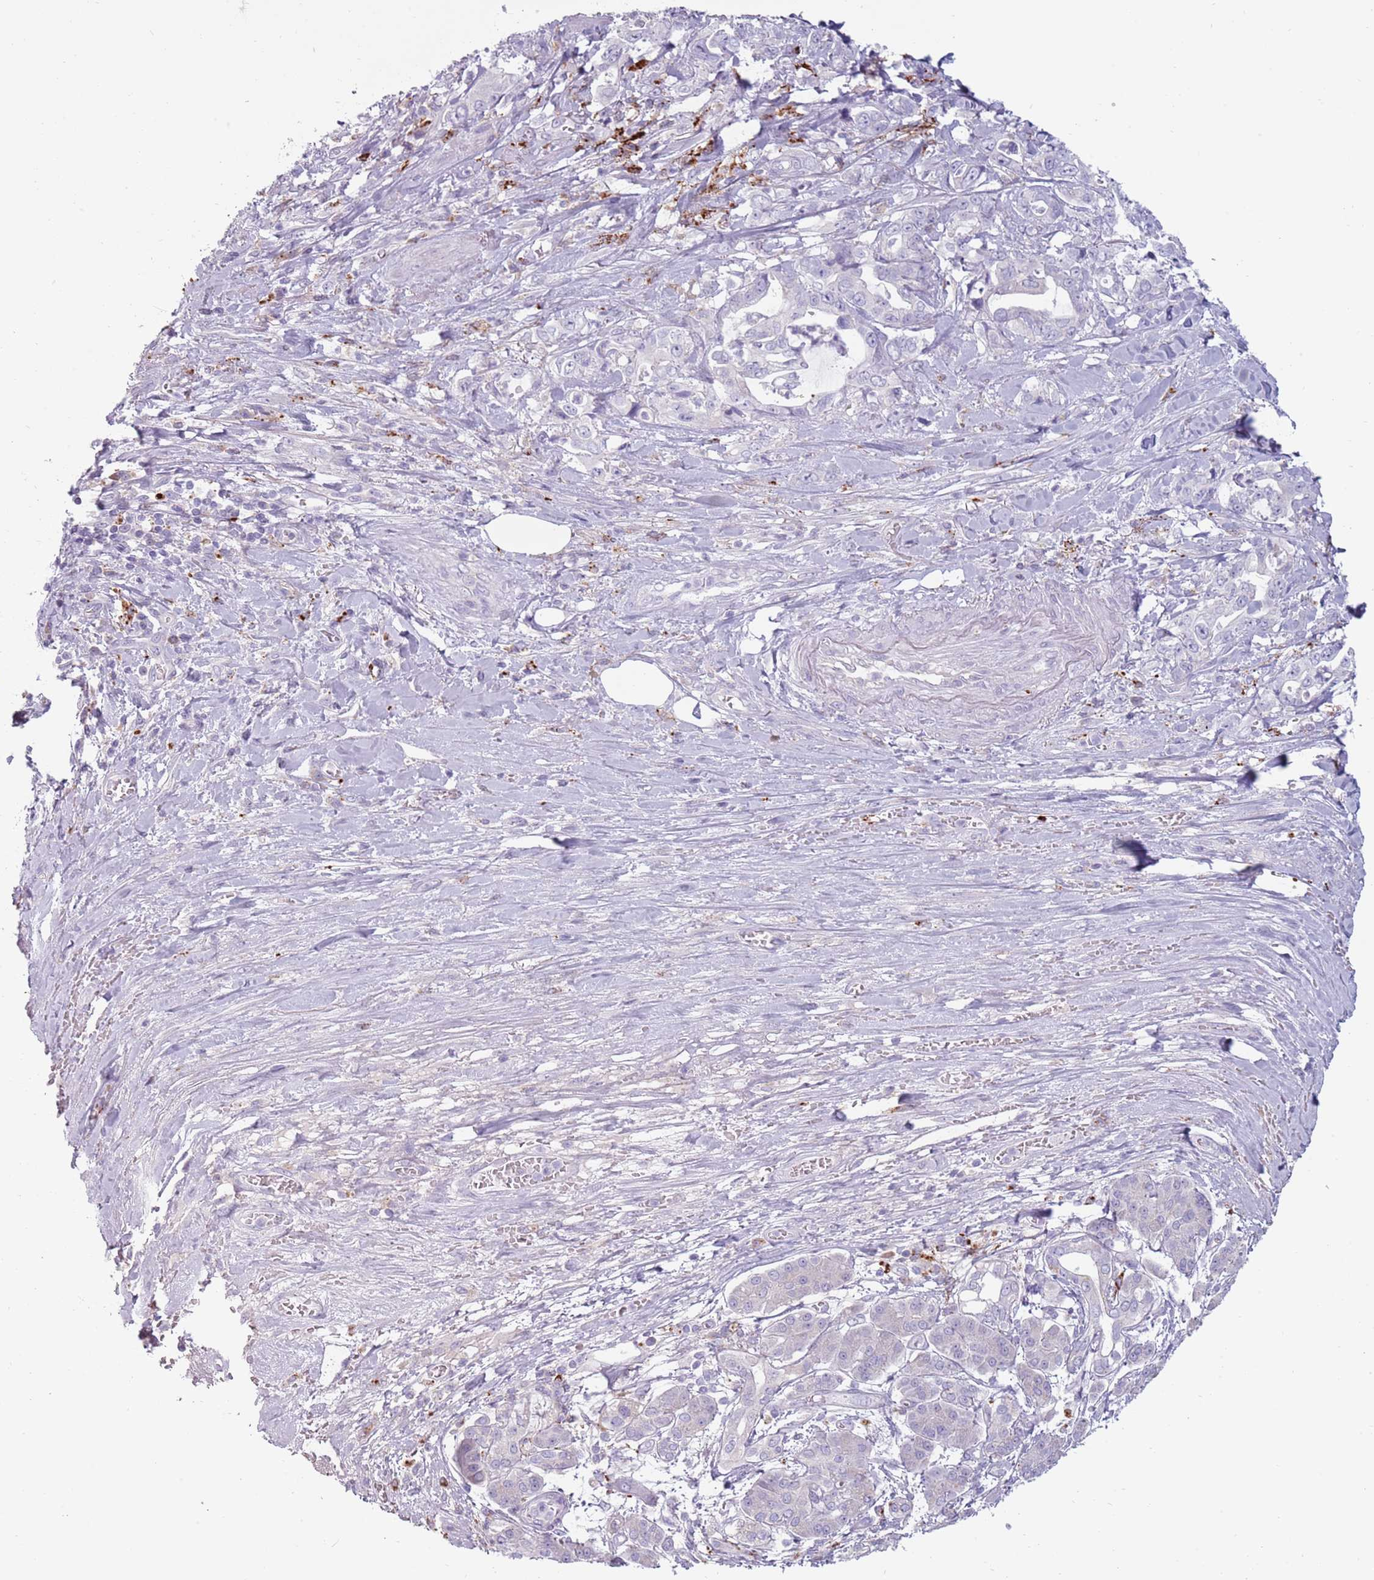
{"staining": {"intensity": "negative", "quantity": "none", "location": "none"}, "tissue": "pancreatic cancer", "cell_type": "Tumor cells", "image_type": "cancer", "snomed": [{"axis": "morphology", "description": "Adenocarcinoma, NOS"}, {"axis": "topography", "description": "Pancreas"}], "caption": "IHC of human pancreatic cancer (adenocarcinoma) exhibits no positivity in tumor cells.", "gene": "NWD2", "patient": {"sex": "female", "age": 61}}